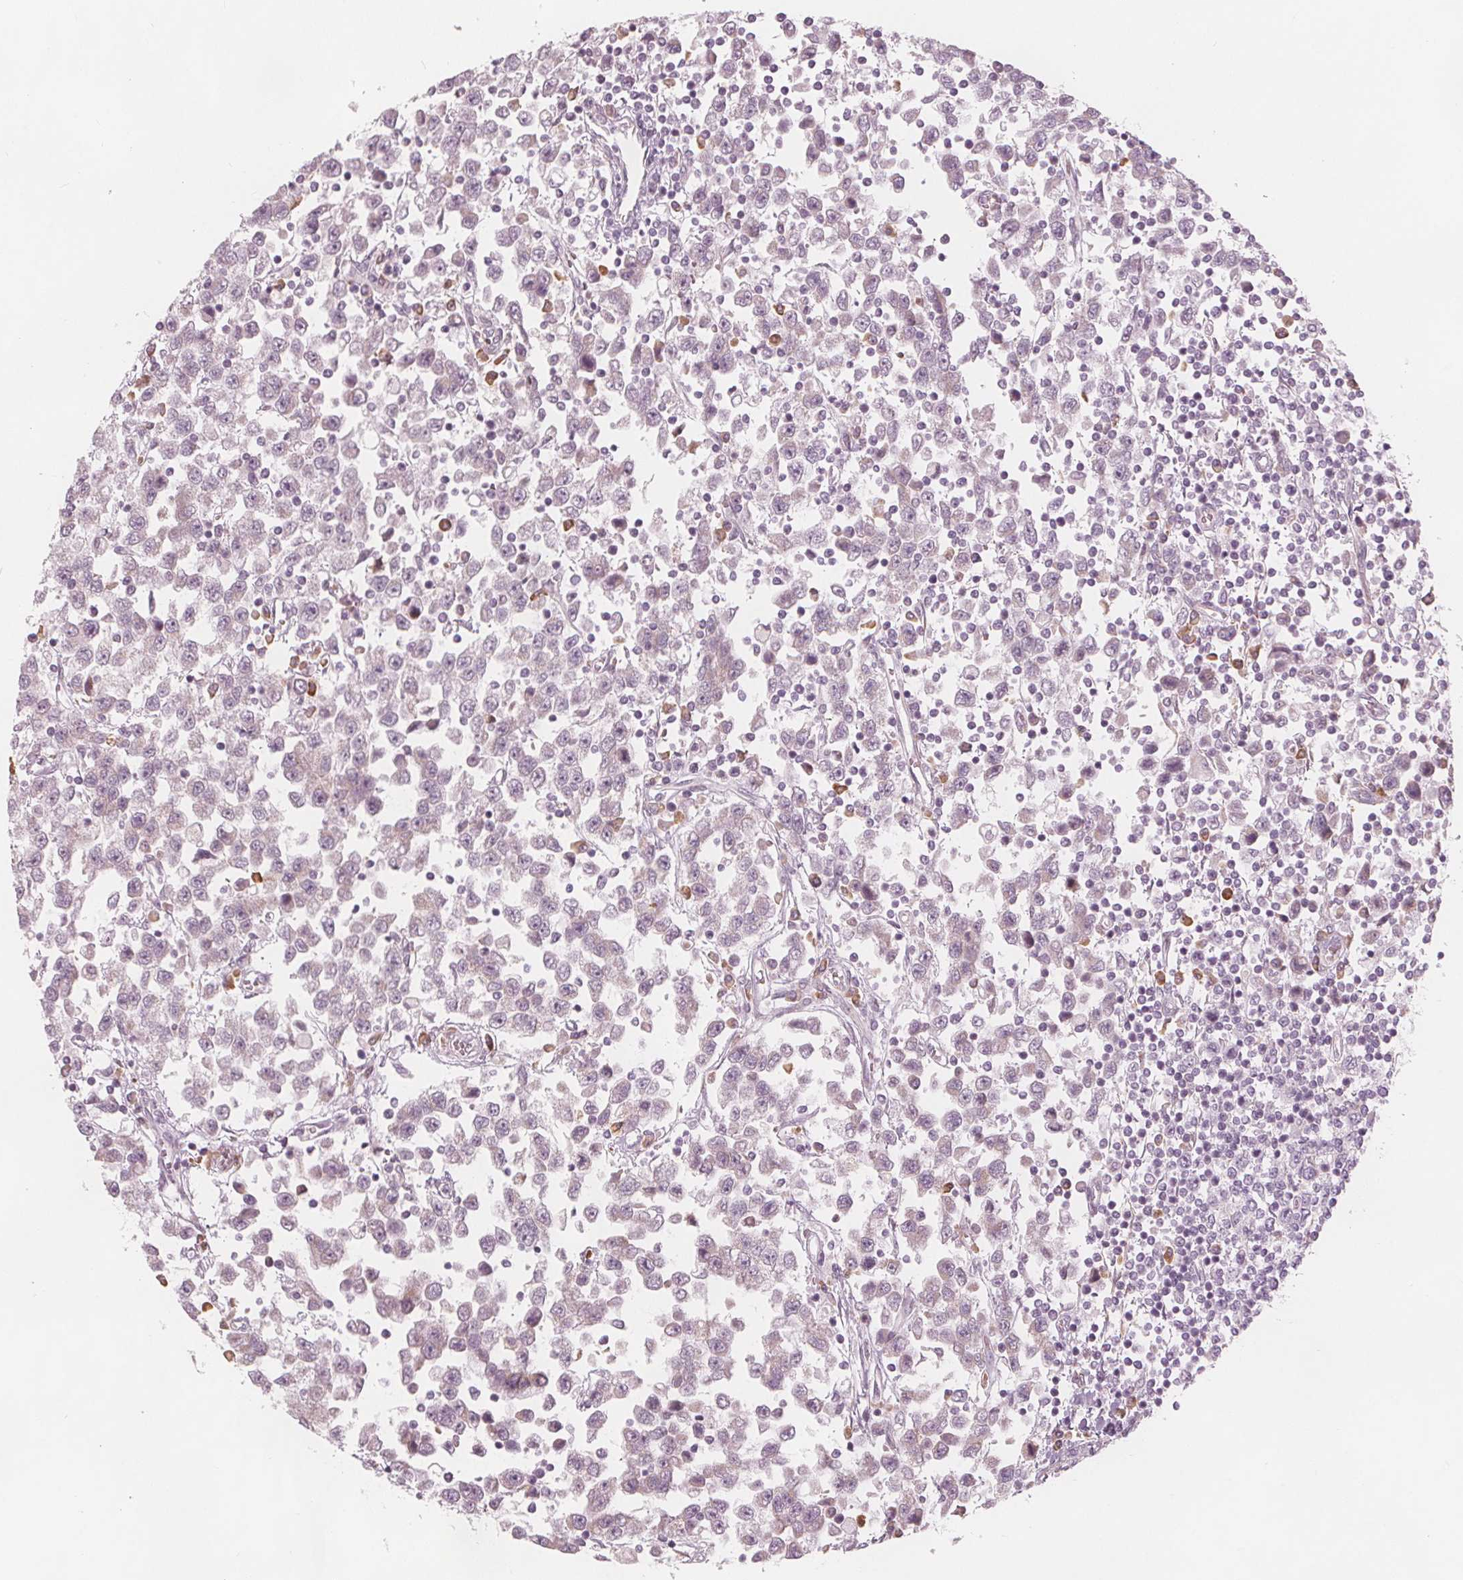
{"staining": {"intensity": "negative", "quantity": "none", "location": "none"}, "tissue": "testis cancer", "cell_type": "Tumor cells", "image_type": "cancer", "snomed": [{"axis": "morphology", "description": "Seminoma, NOS"}, {"axis": "topography", "description": "Testis"}], "caption": "The micrograph displays no staining of tumor cells in seminoma (testis).", "gene": "BRSK1", "patient": {"sex": "male", "age": 34}}